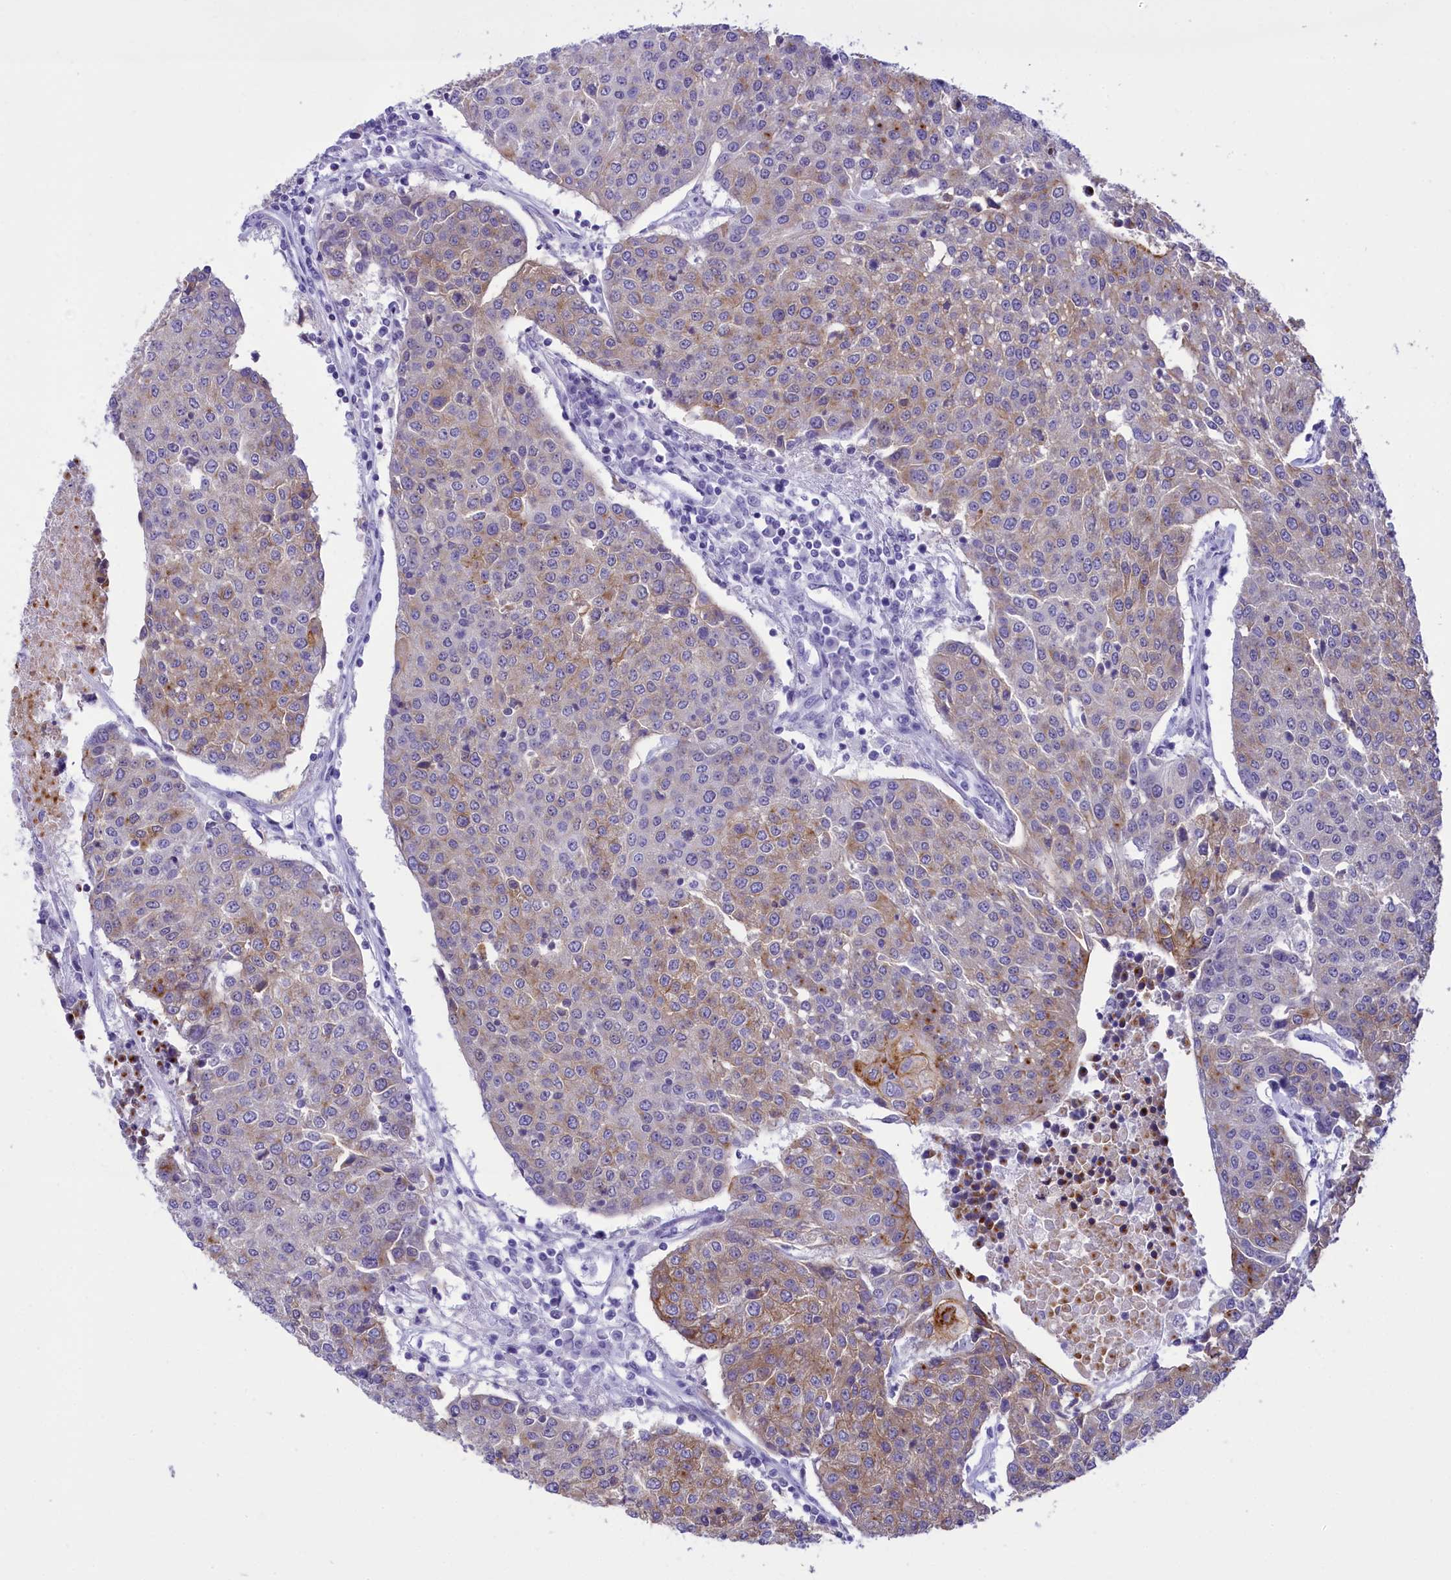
{"staining": {"intensity": "weak", "quantity": "25%-75%", "location": "cytoplasmic/membranous"}, "tissue": "urothelial cancer", "cell_type": "Tumor cells", "image_type": "cancer", "snomed": [{"axis": "morphology", "description": "Urothelial carcinoma, High grade"}, {"axis": "topography", "description": "Urinary bladder"}], "caption": "DAB (3,3'-diaminobenzidine) immunohistochemical staining of urothelial carcinoma (high-grade) displays weak cytoplasmic/membranous protein positivity in about 25%-75% of tumor cells. (IHC, brightfield microscopy, high magnification).", "gene": "SPIRE2", "patient": {"sex": "female", "age": 85}}